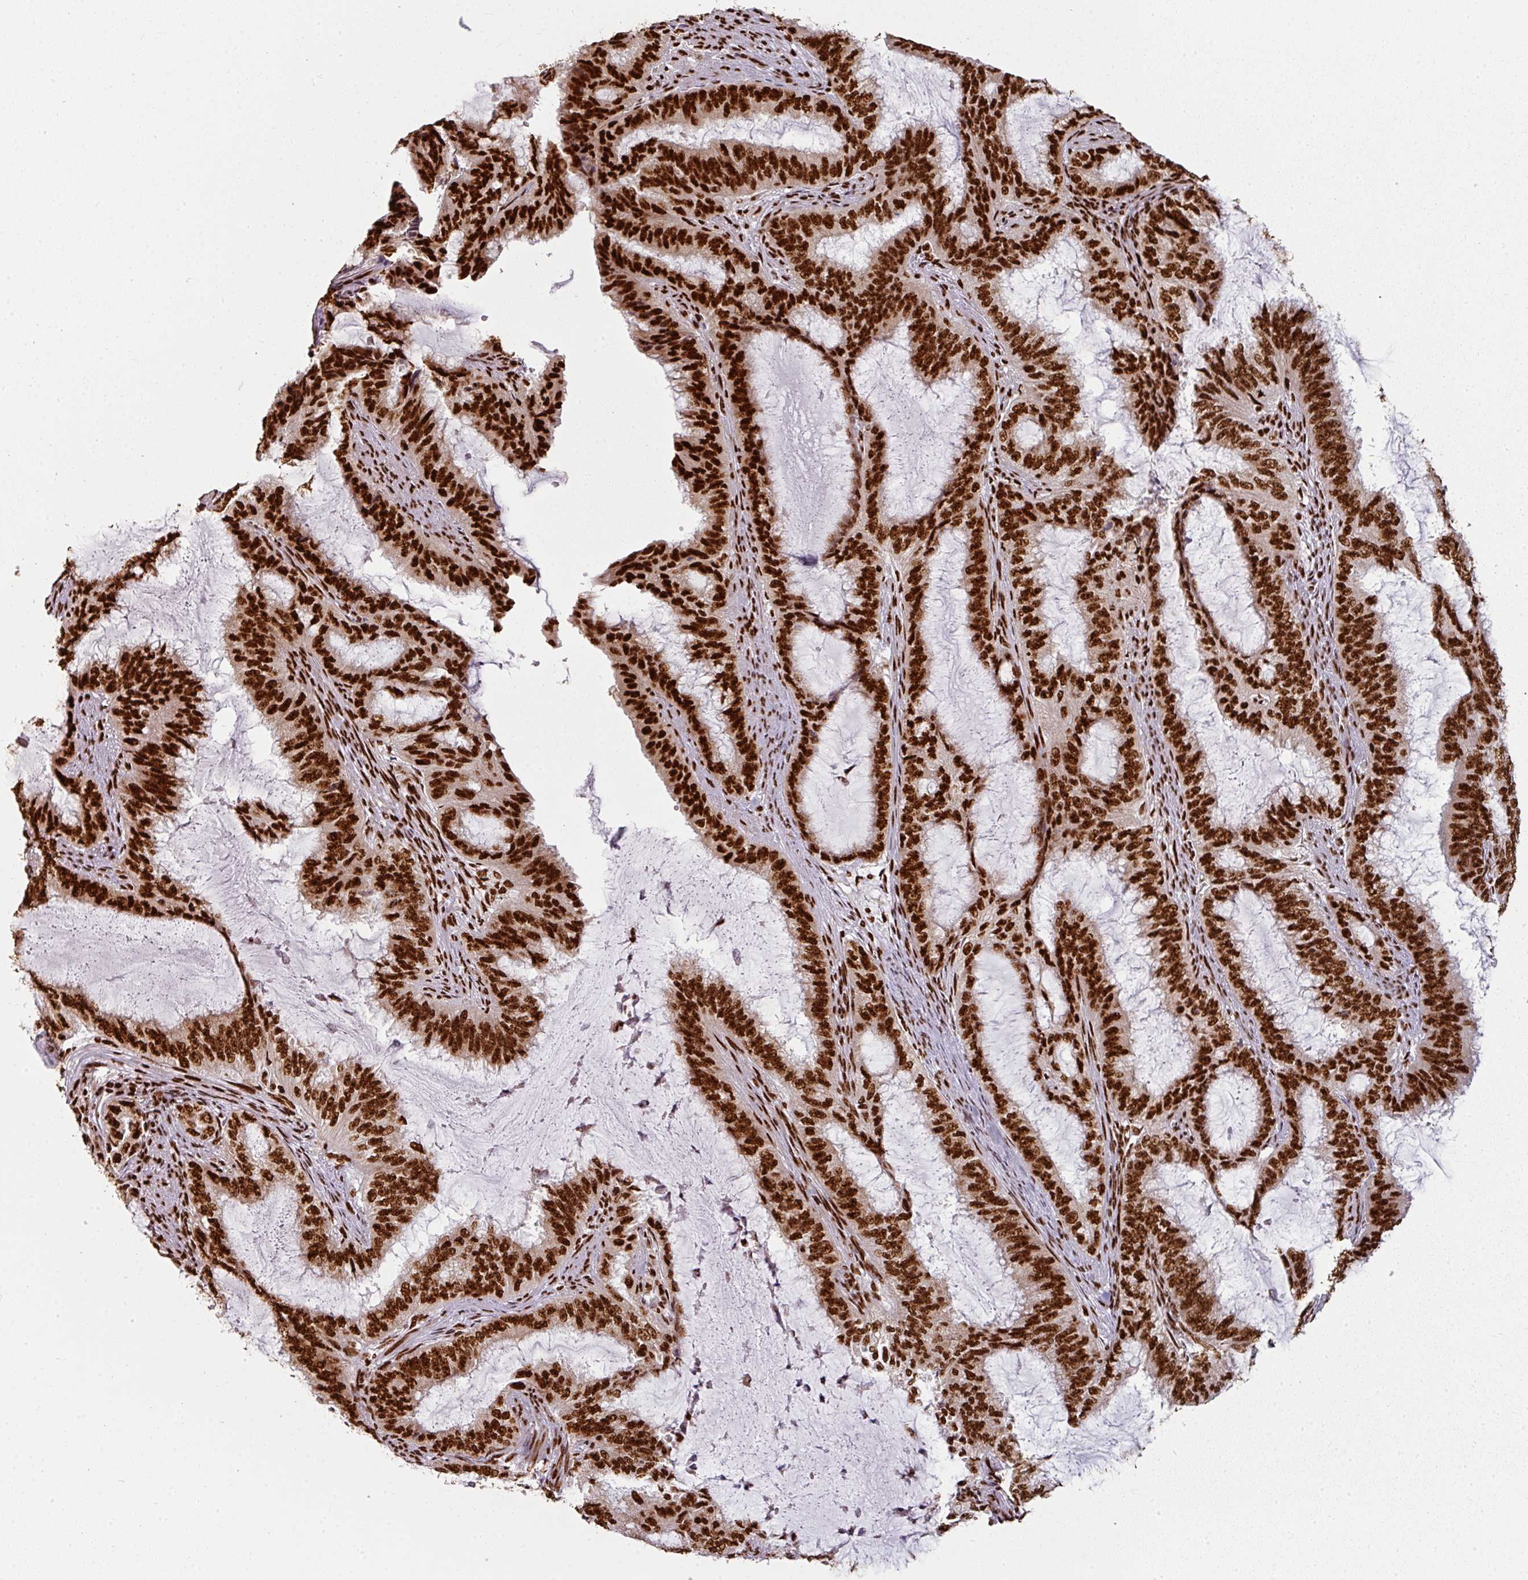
{"staining": {"intensity": "strong", "quantity": ">75%", "location": "nuclear"}, "tissue": "endometrial cancer", "cell_type": "Tumor cells", "image_type": "cancer", "snomed": [{"axis": "morphology", "description": "Adenocarcinoma, NOS"}, {"axis": "topography", "description": "Endometrium"}], "caption": "Protein expression analysis of human adenocarcinoma (endometrial) reveals strong nuclear positivity in about >75% of tumor cells.", "gene": "SIK3", "patient": {"sex": "female", "age": 51}}